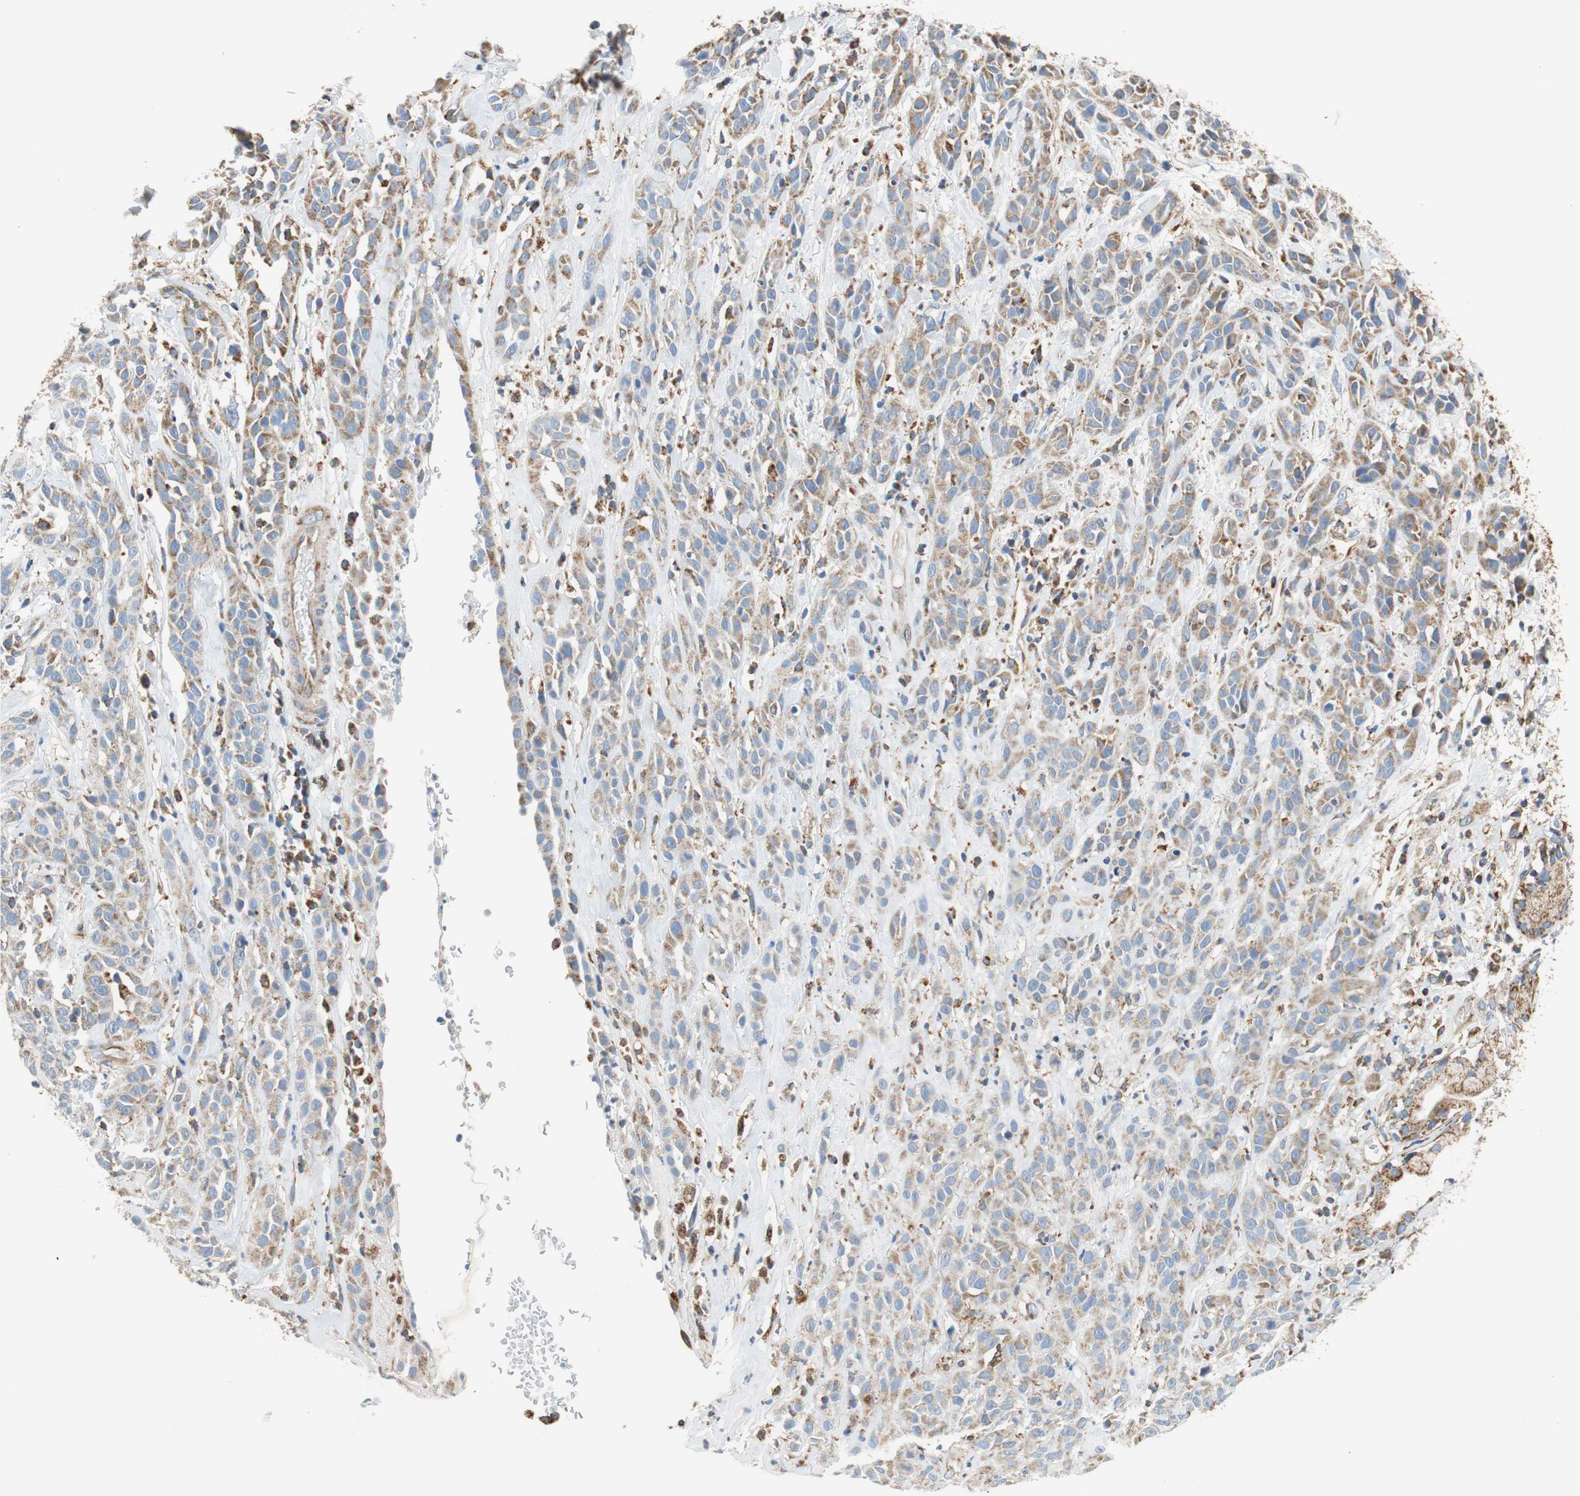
{"staining": {"intensity": "moderate", "quantity": ">75%", "location": "cytoplasmic/membranous"}, "tissue": "head and neck cancer", "cell_type": "Tumor cells", "image_type": "cancer", "snomed": [{"axis": "morphology", "description": "Squamous cell carcinoma, NOS"}, {"axis": "topography", "description": "Head-Neck"}], "caption": "High-magnification brightfield microscopy of head and neck cancer stained with DAB (3,3'-diaminobenzidine) (brown) and counterstained with hematoxylin (blue). tumor cells exhibit moderate cytoplasmic/membranous staining is identified in about>75% of cells.", "gene": "GSTK1", "patient": {"sex": "male", "age": 62}}